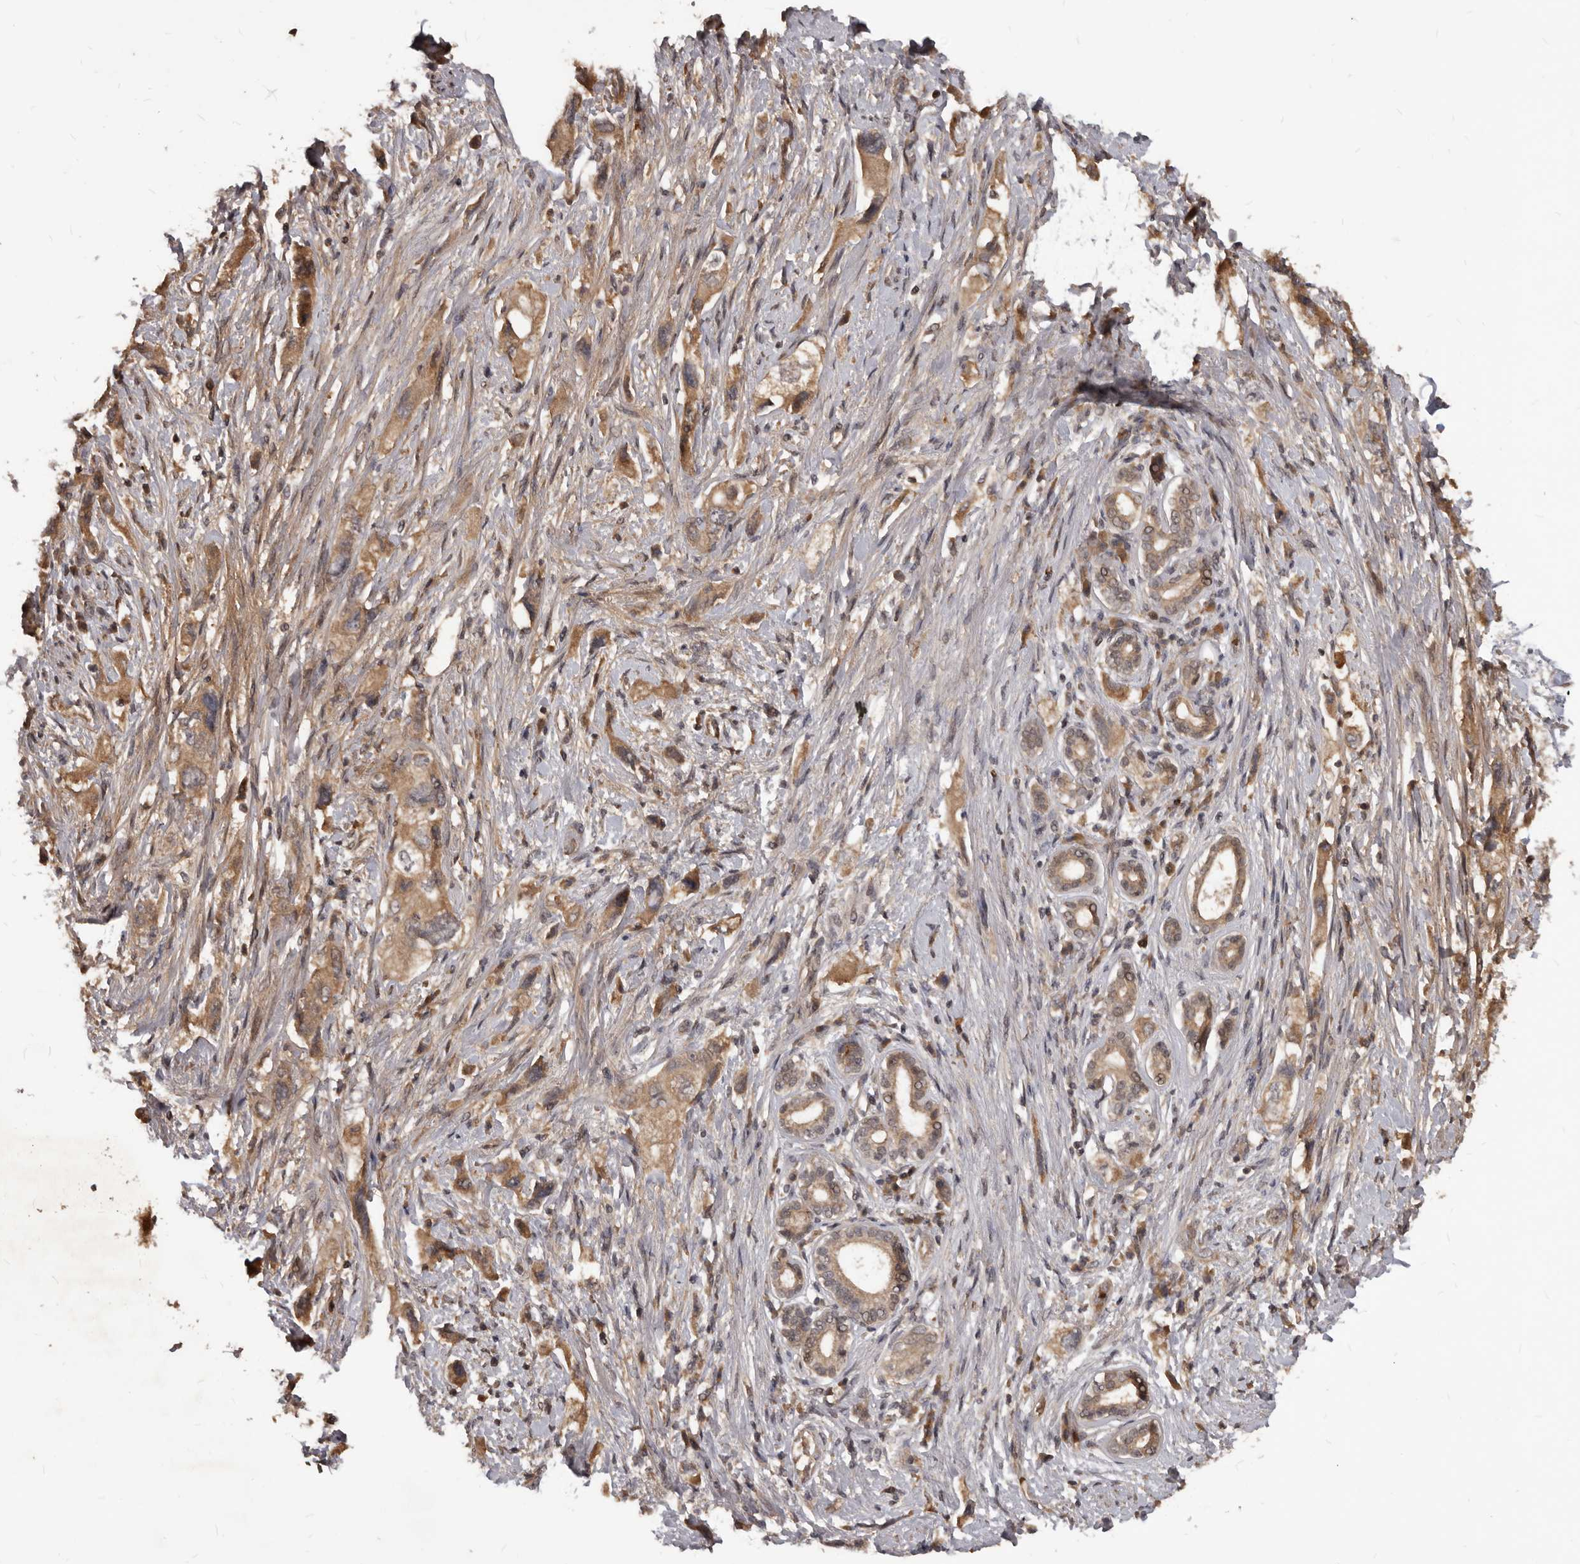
{"staining": {"intensity": "moderate", "quantity": ">75%", "location": "cytoplasmic/membranous"}, "tissue": "pancreatic cancer", "cell_type": "Tumor cells", "image_type": "cancer", "snomed": [{"axis": "morphology", "description": "Adenocarcinoma, NOS"}, {"axis": "topography", "description": "Pancreas"}], "caption": "Protein expression analysis of human pancreatic cancer (adenocarcinoma) reveals moderate cytoplasmic/membranous positivity in about >75% of tumor cells.", "gene": "GABPB2", "patient": {"sex": "female", "age": 73}}